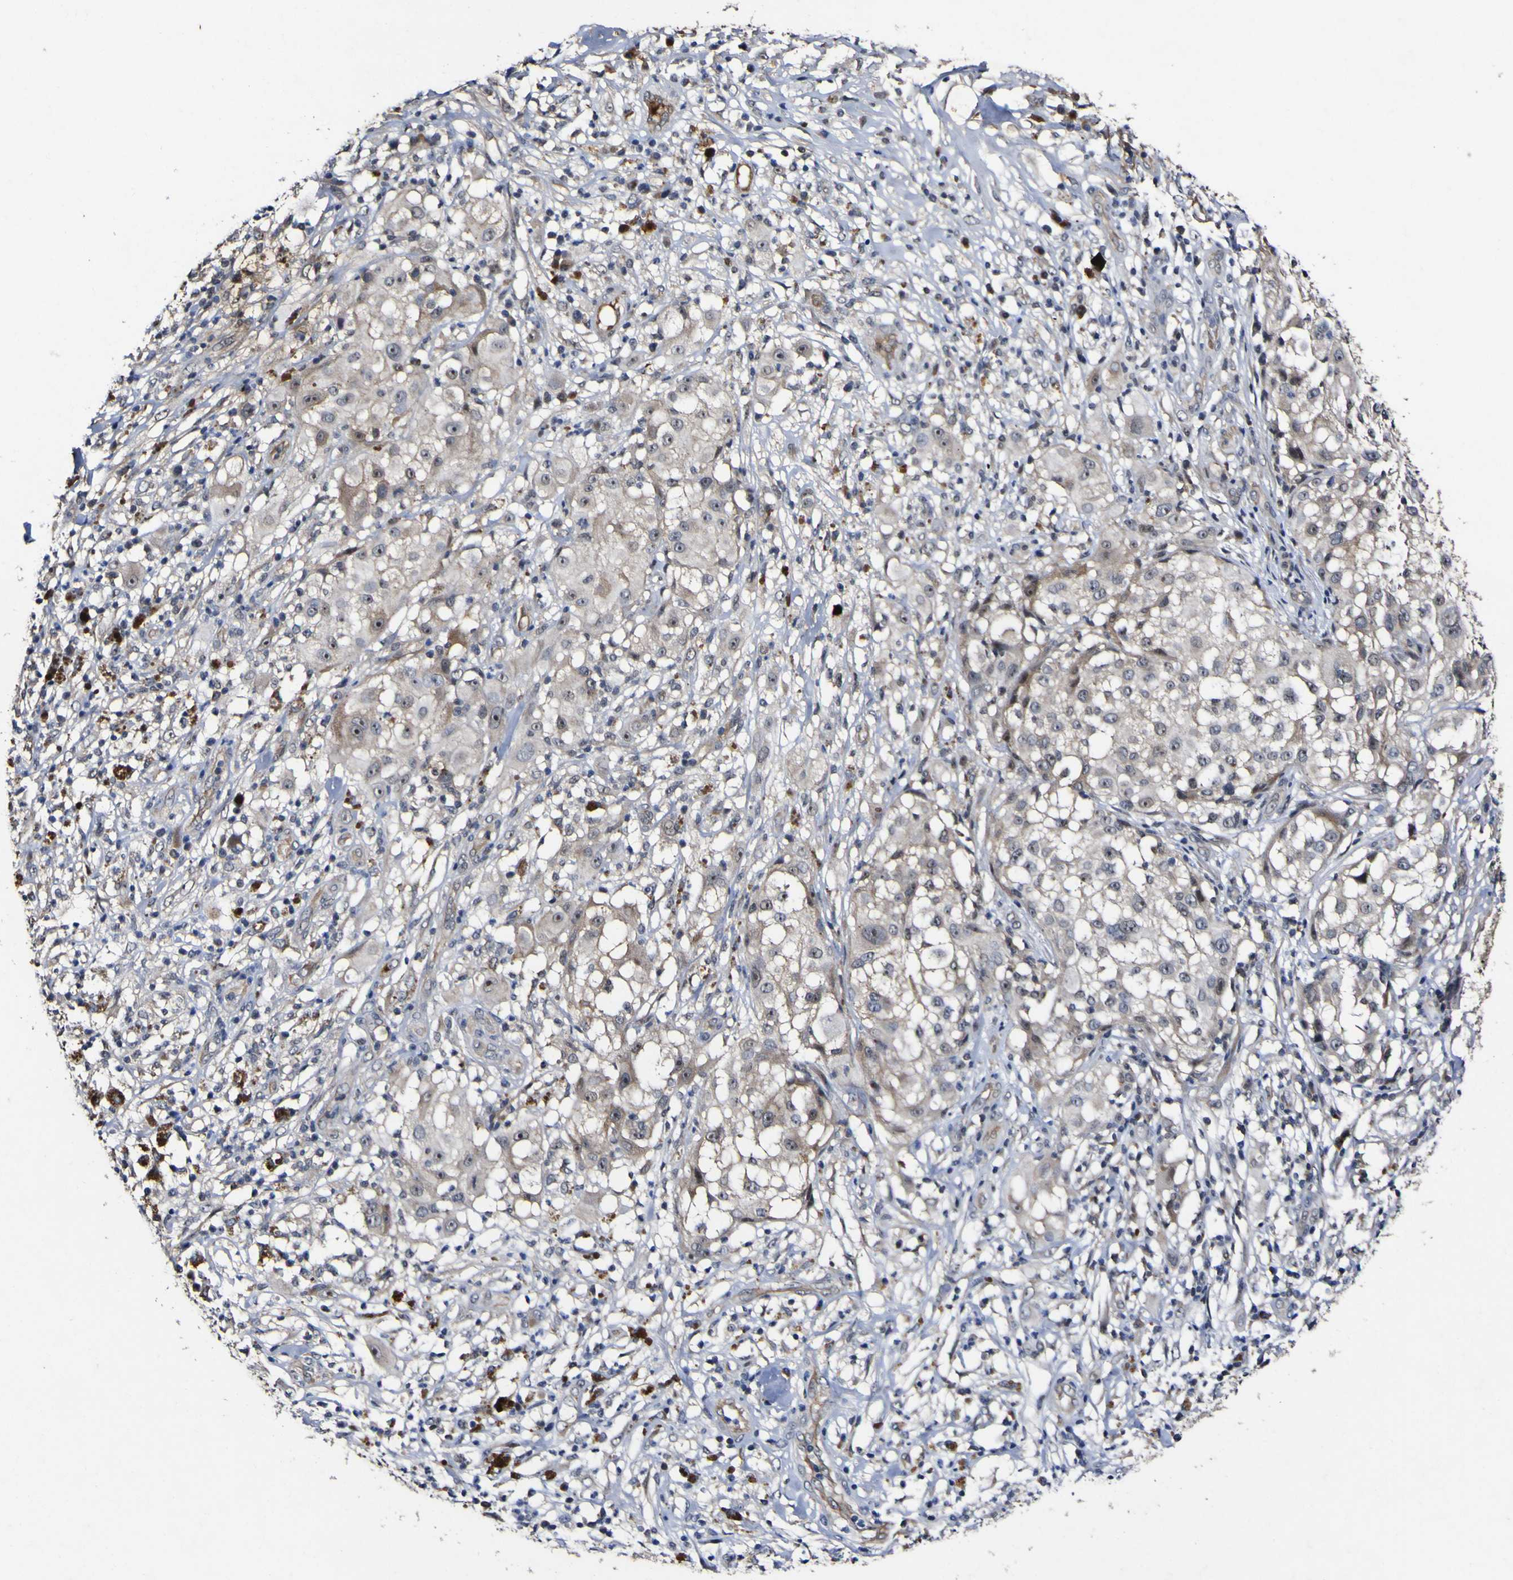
{"staining": {"intensity": "strong", "quantity": "25%-75%", "location": "nuclear"}, "tissue": "melanoma", "cell_type": "Tumor cells", "image_type": "cancer", "snomed": [{"axis": "morphology", "description": "Necrosis, NOS"}, {"axis": "morphology", "description": "Malignant melanoma, NOS"}, {"axis": "topography", "description": "Skin"}], "caption": "Brown immunohistochemical staining in malignant melanoma reveals strong nuclear positivity in about 25%-75% of tumor cells.", "gene": "CCL2", "patient": {"sex": "female", "age": 87}}